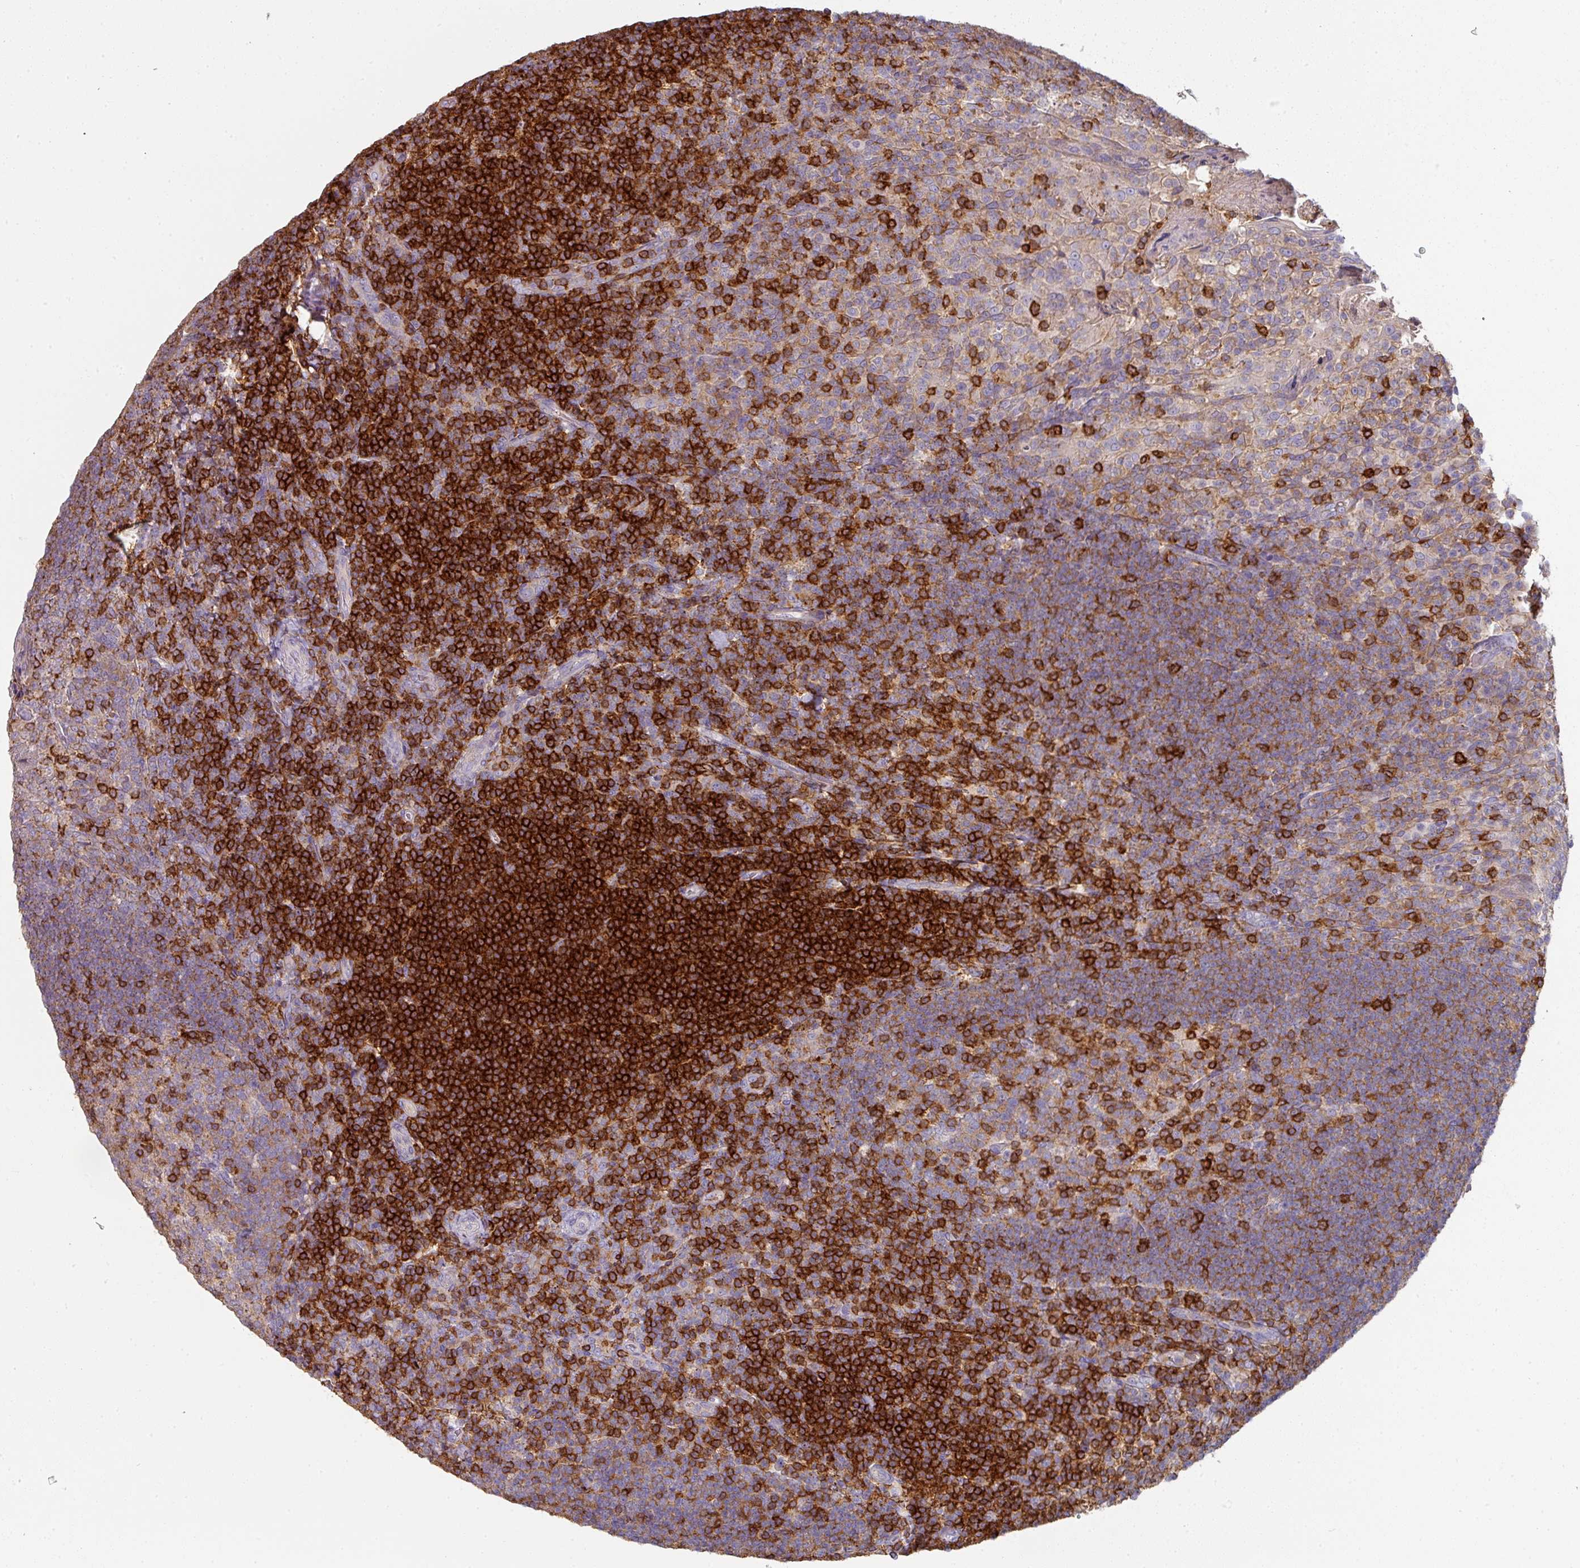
{"staining": {"intensity": "strong", "quantity": "<25%", "location": "cytoplasmic/membranous"}, "tissue": "tonsil", "cell_type": "Germinal center cells", "image_type": "normal", "snomed": [{"axis": "morphology", "description": "Normal tissue, NOS"}, {"axis": "topography", "description": "Tonsil"}], "caption": "Immunohistochemical staining of unremarkable human tonsil shows strong cytoplasmic/membranous protein positivity in about <25% of germinal center cells. (brown staining indicates protein expression, while blue staining denotes nuclei).", "gene": "CD3G", "patient": {"sex": "female", "age": 10}}